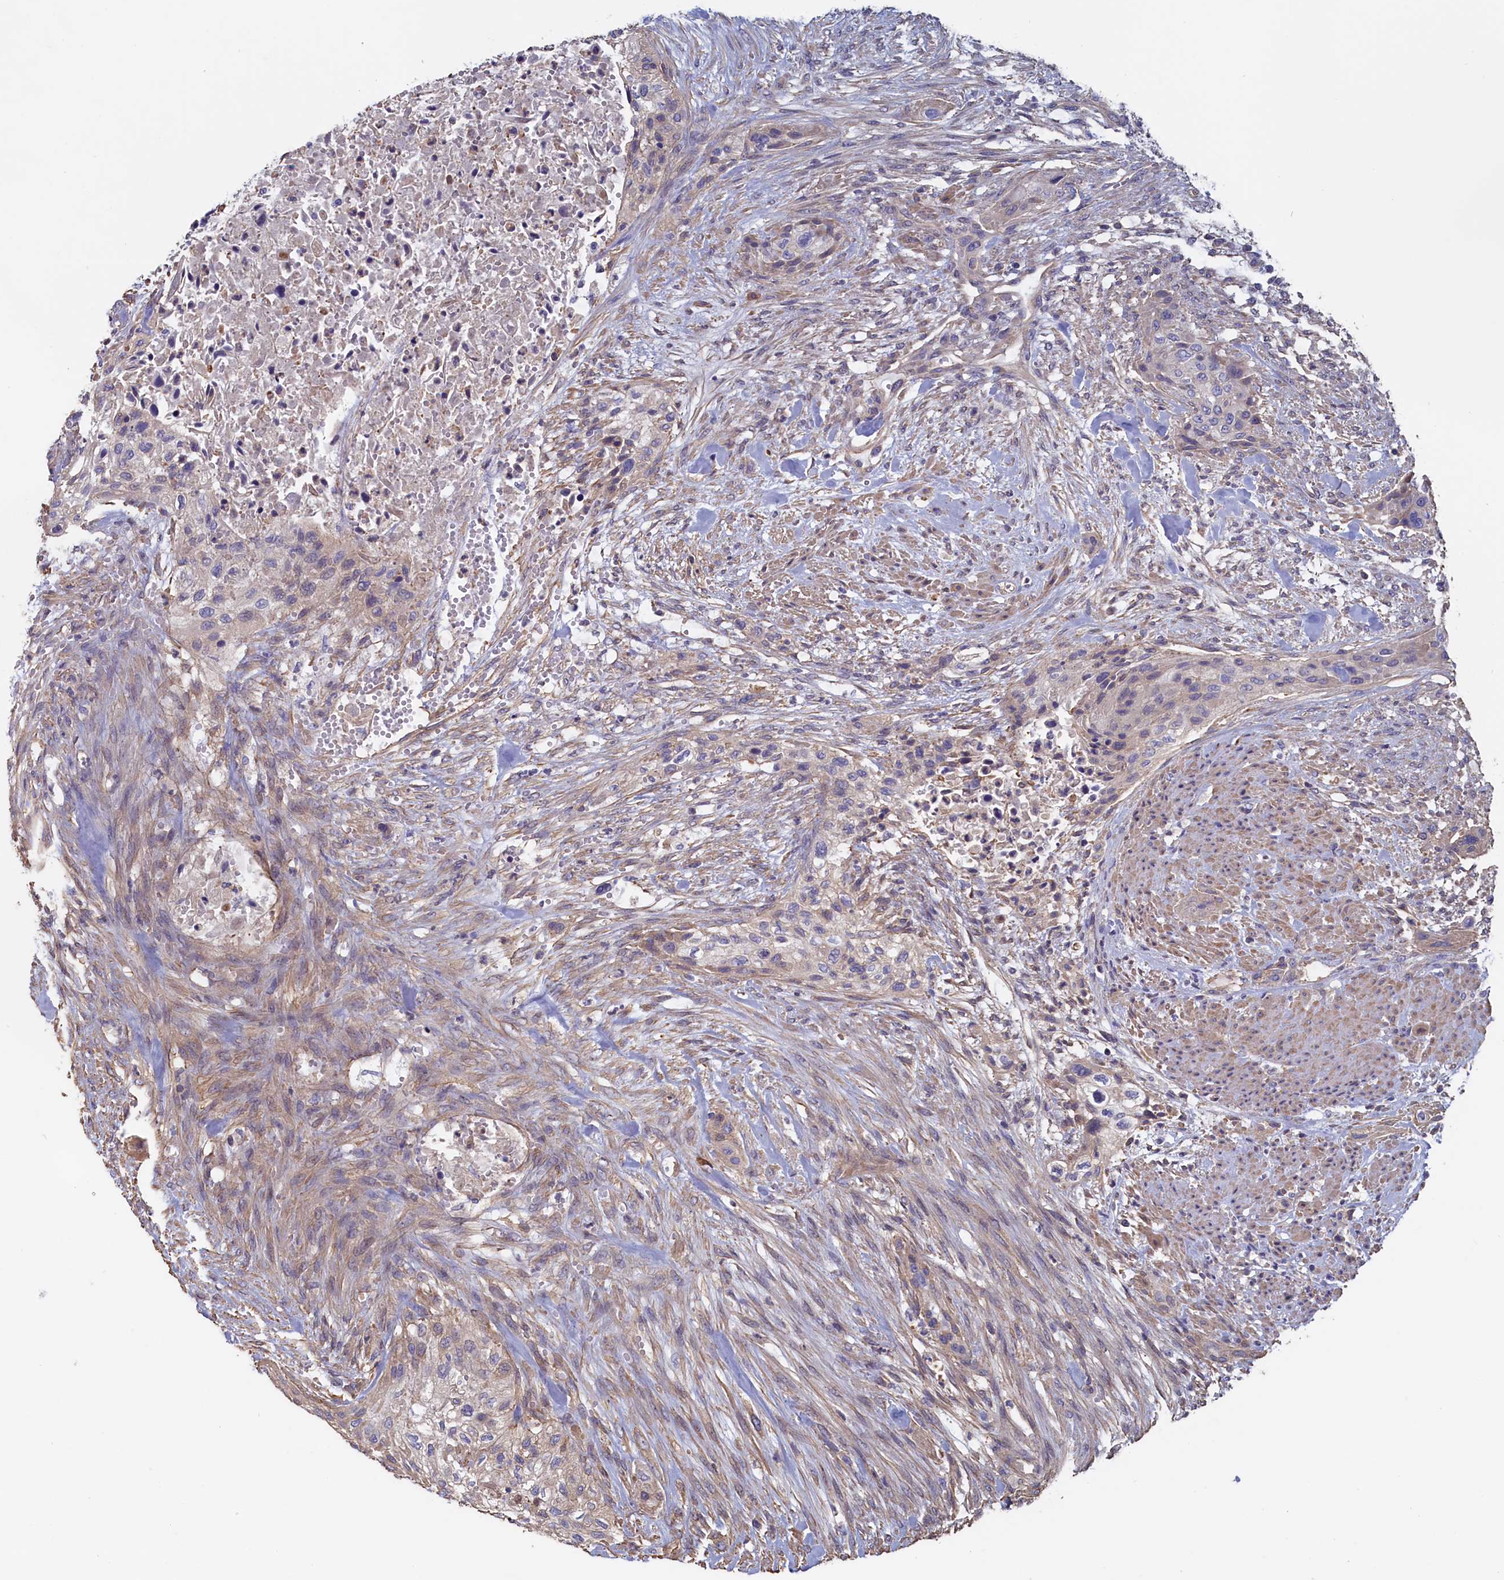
{"staining": {"intensity": "weak", "quantity": "<25%", "location": "cytoplasmic/membranous"}, "tissue": "urothelial cancer", "cell_type": "Tumor cells", "image_type": "cancer", "snomed": [{"axis": "morphology", "description": "Urothelial carcinoma, High grade"}, {"axis": "topography", "description": "Urinary bladder"}], "caption": "Immunohistochemical staining of human high-grade urothelial carcinoma exhibits no significant expression in tumor cells. (DAB immunohistochemistry (IHC) visualized using brightfield microscopy, high magnification).", "gene": "ANKRD2", "patient": {"sex": "male", "age": 35}}